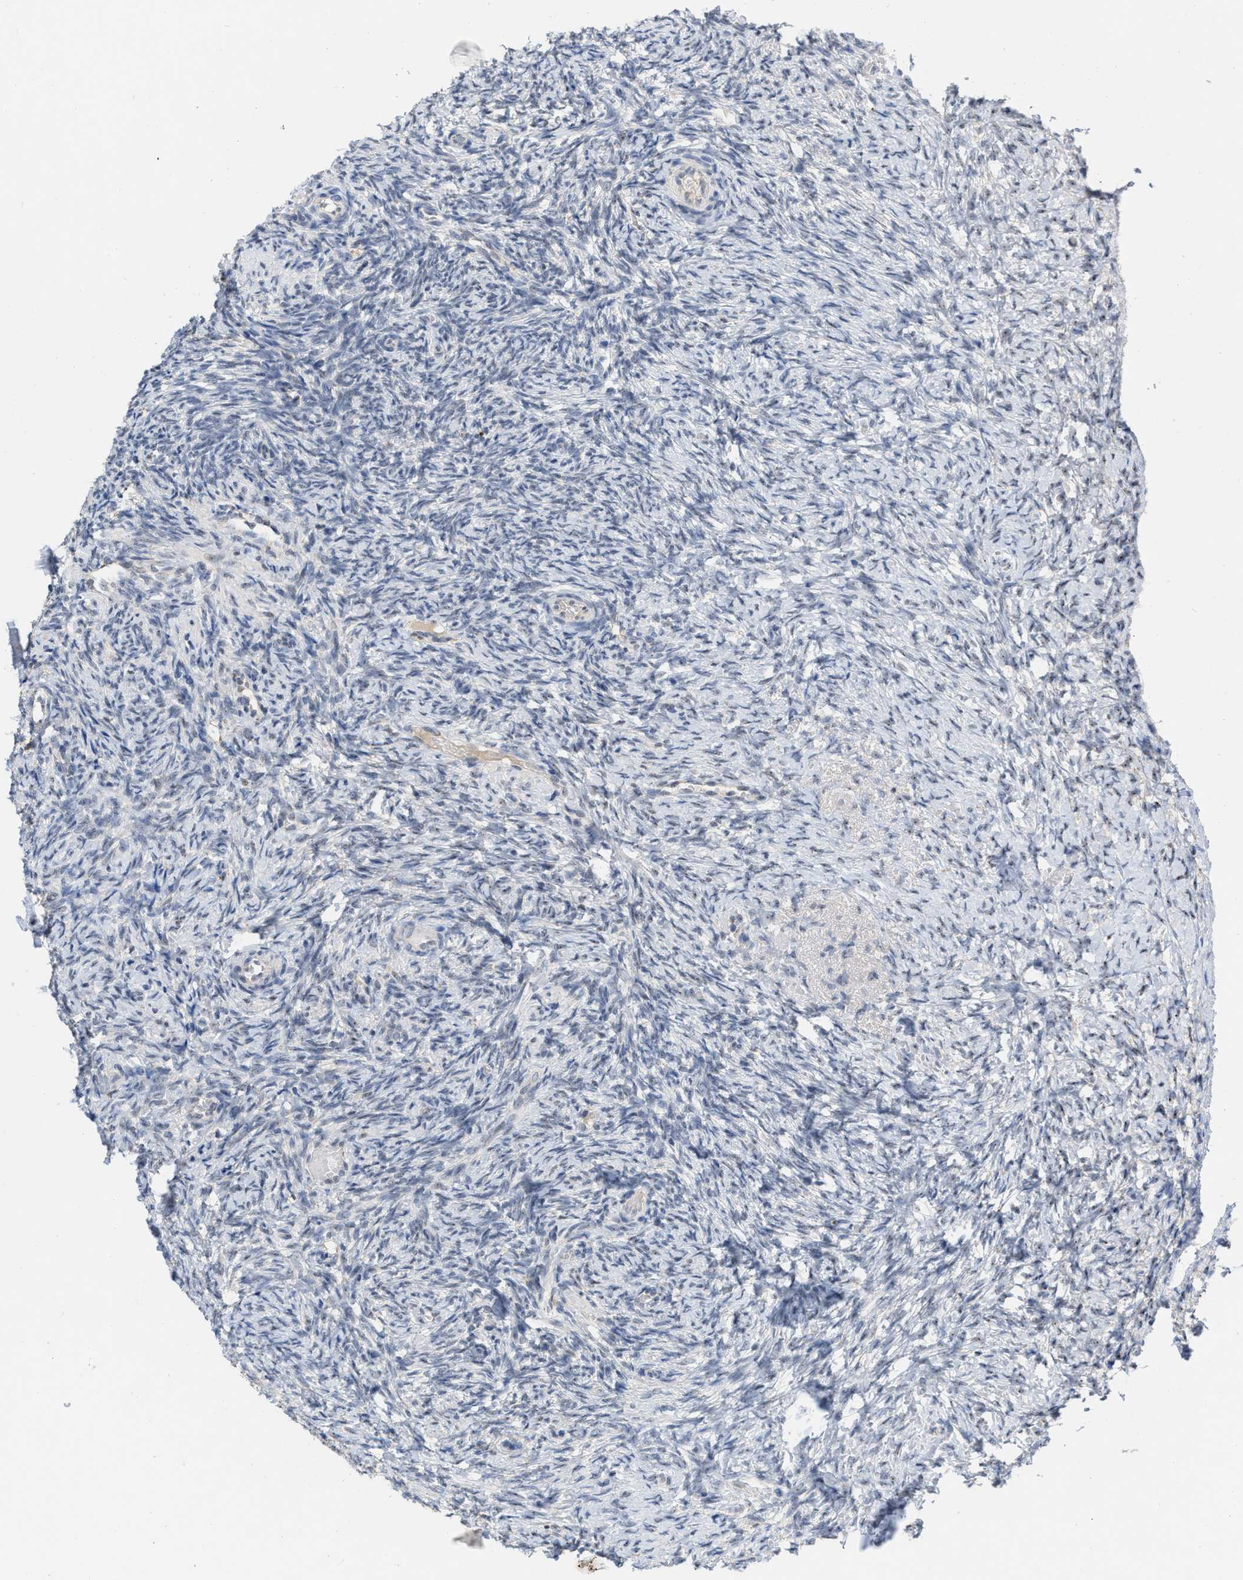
{"staining": {"intensity": "moderate", "quantity": ">75%", "location": "nuclear"}, "tissue": "ovary", "cell_type": "Follicle cells", "image_type": "normal", "snomed": [{"axis": "morphology", "description": "Normal tissue, NOS"}, {"axis": "topography", "description": "Ovary"}], "caption": "Brown immunohistochemical staining in normal human ovary shows moderate nuclear expression in approximately >75% of follicle cells. Ihc stains the protein of interest in brown and the nuclei are stained blue.", "gene": "ELAC2", "patient": {"sex": "female", "age": 41}}